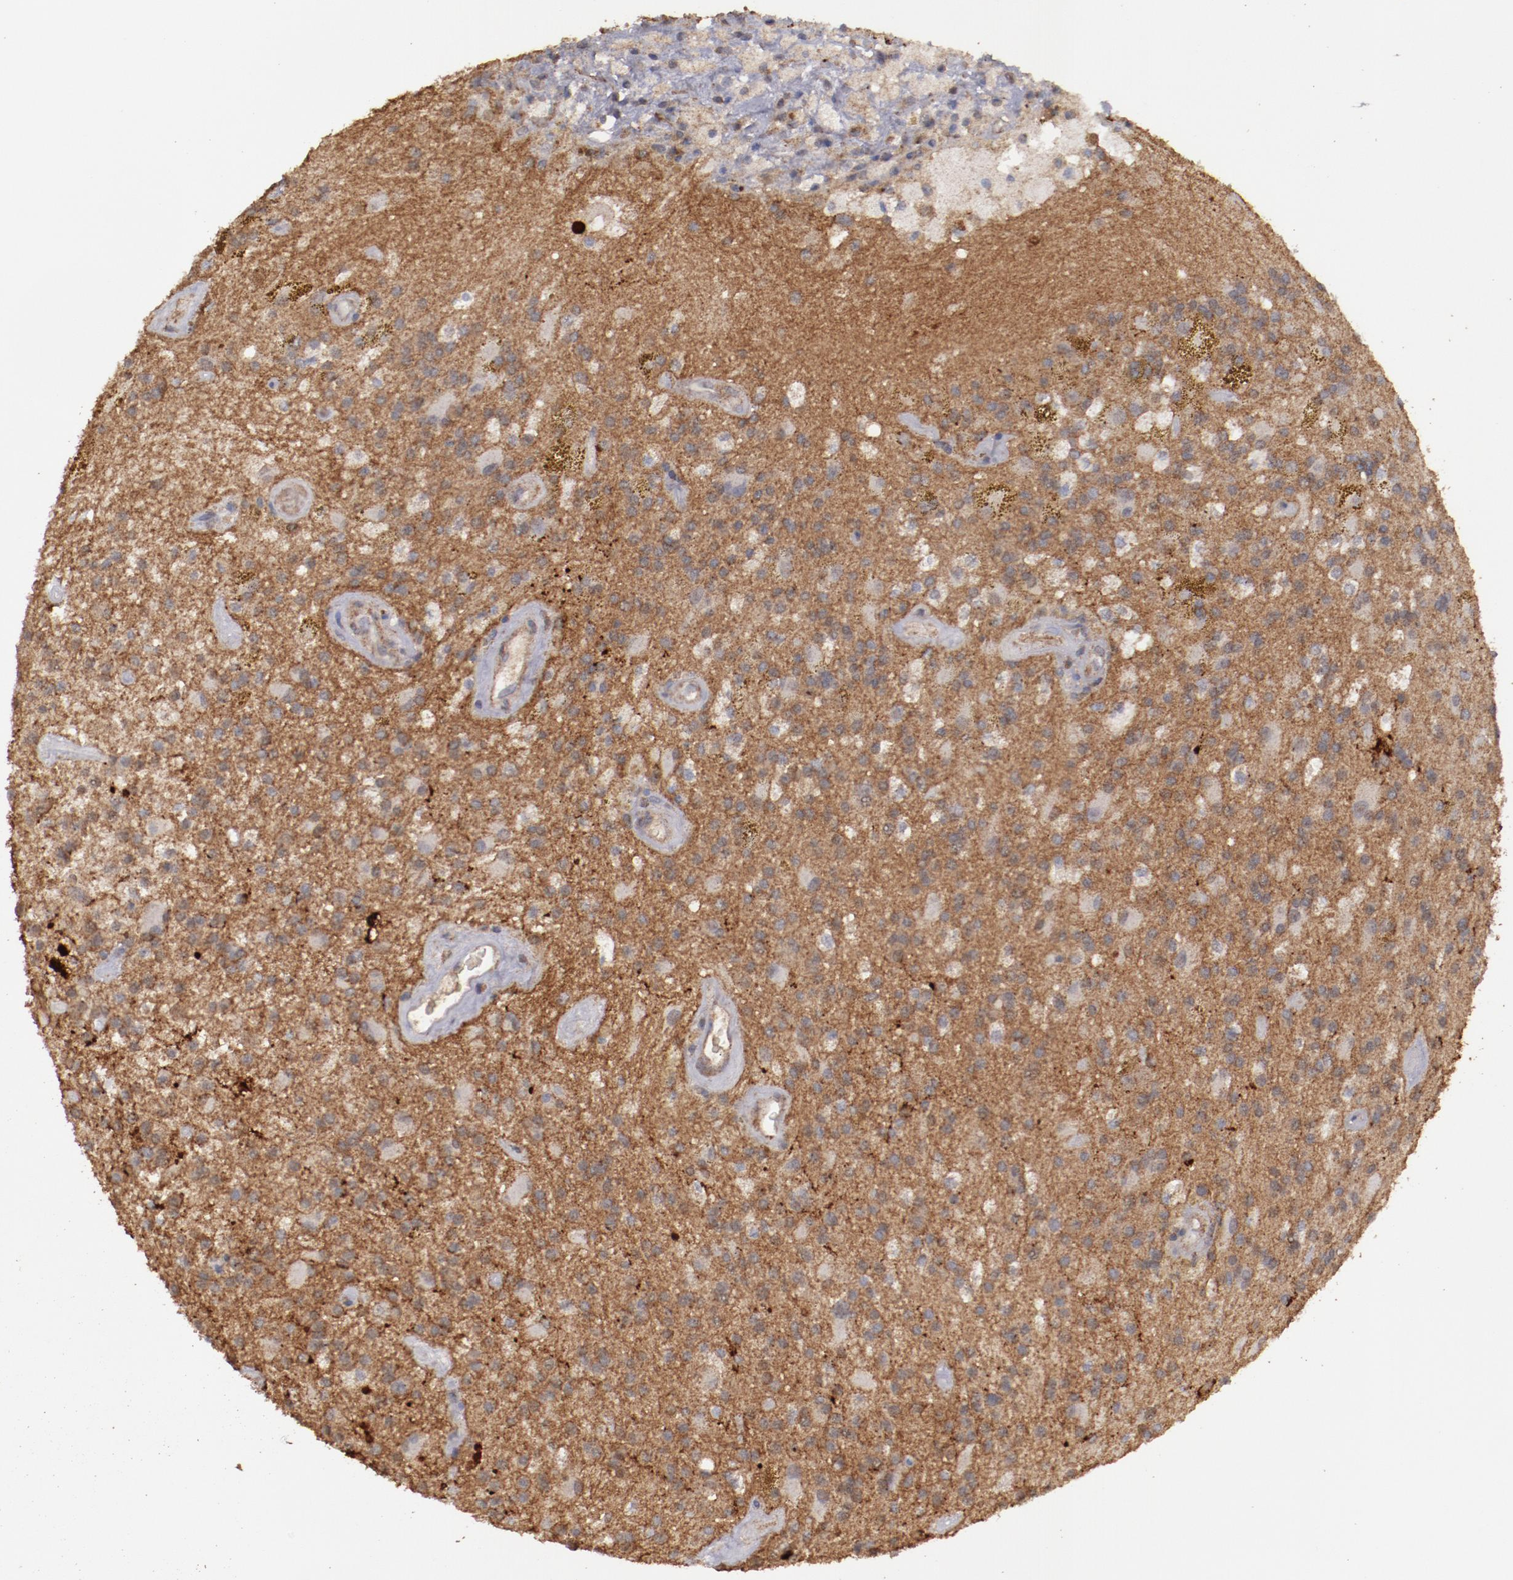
{"staining": {"intensity": "moderate", "quantity": ">75%", "location": "cytoplasmic/membranous"}, "tissue": "glioma", "cell_type": "Tumor cells", "image_type": "cancer", "snomed": [{"axis": "morphology", "description": "Glioma, malignant, Low grade"}, {"axis": "topography", "description": "Brain"}], "caption": "Tumor cells reveal medium levels of moderate cytoplasmic/membranous expression in about >75% of cells in malignant glioma (low-grade).", "gene": "FAT1", "patient": {"sex": "male", "age": 58}}